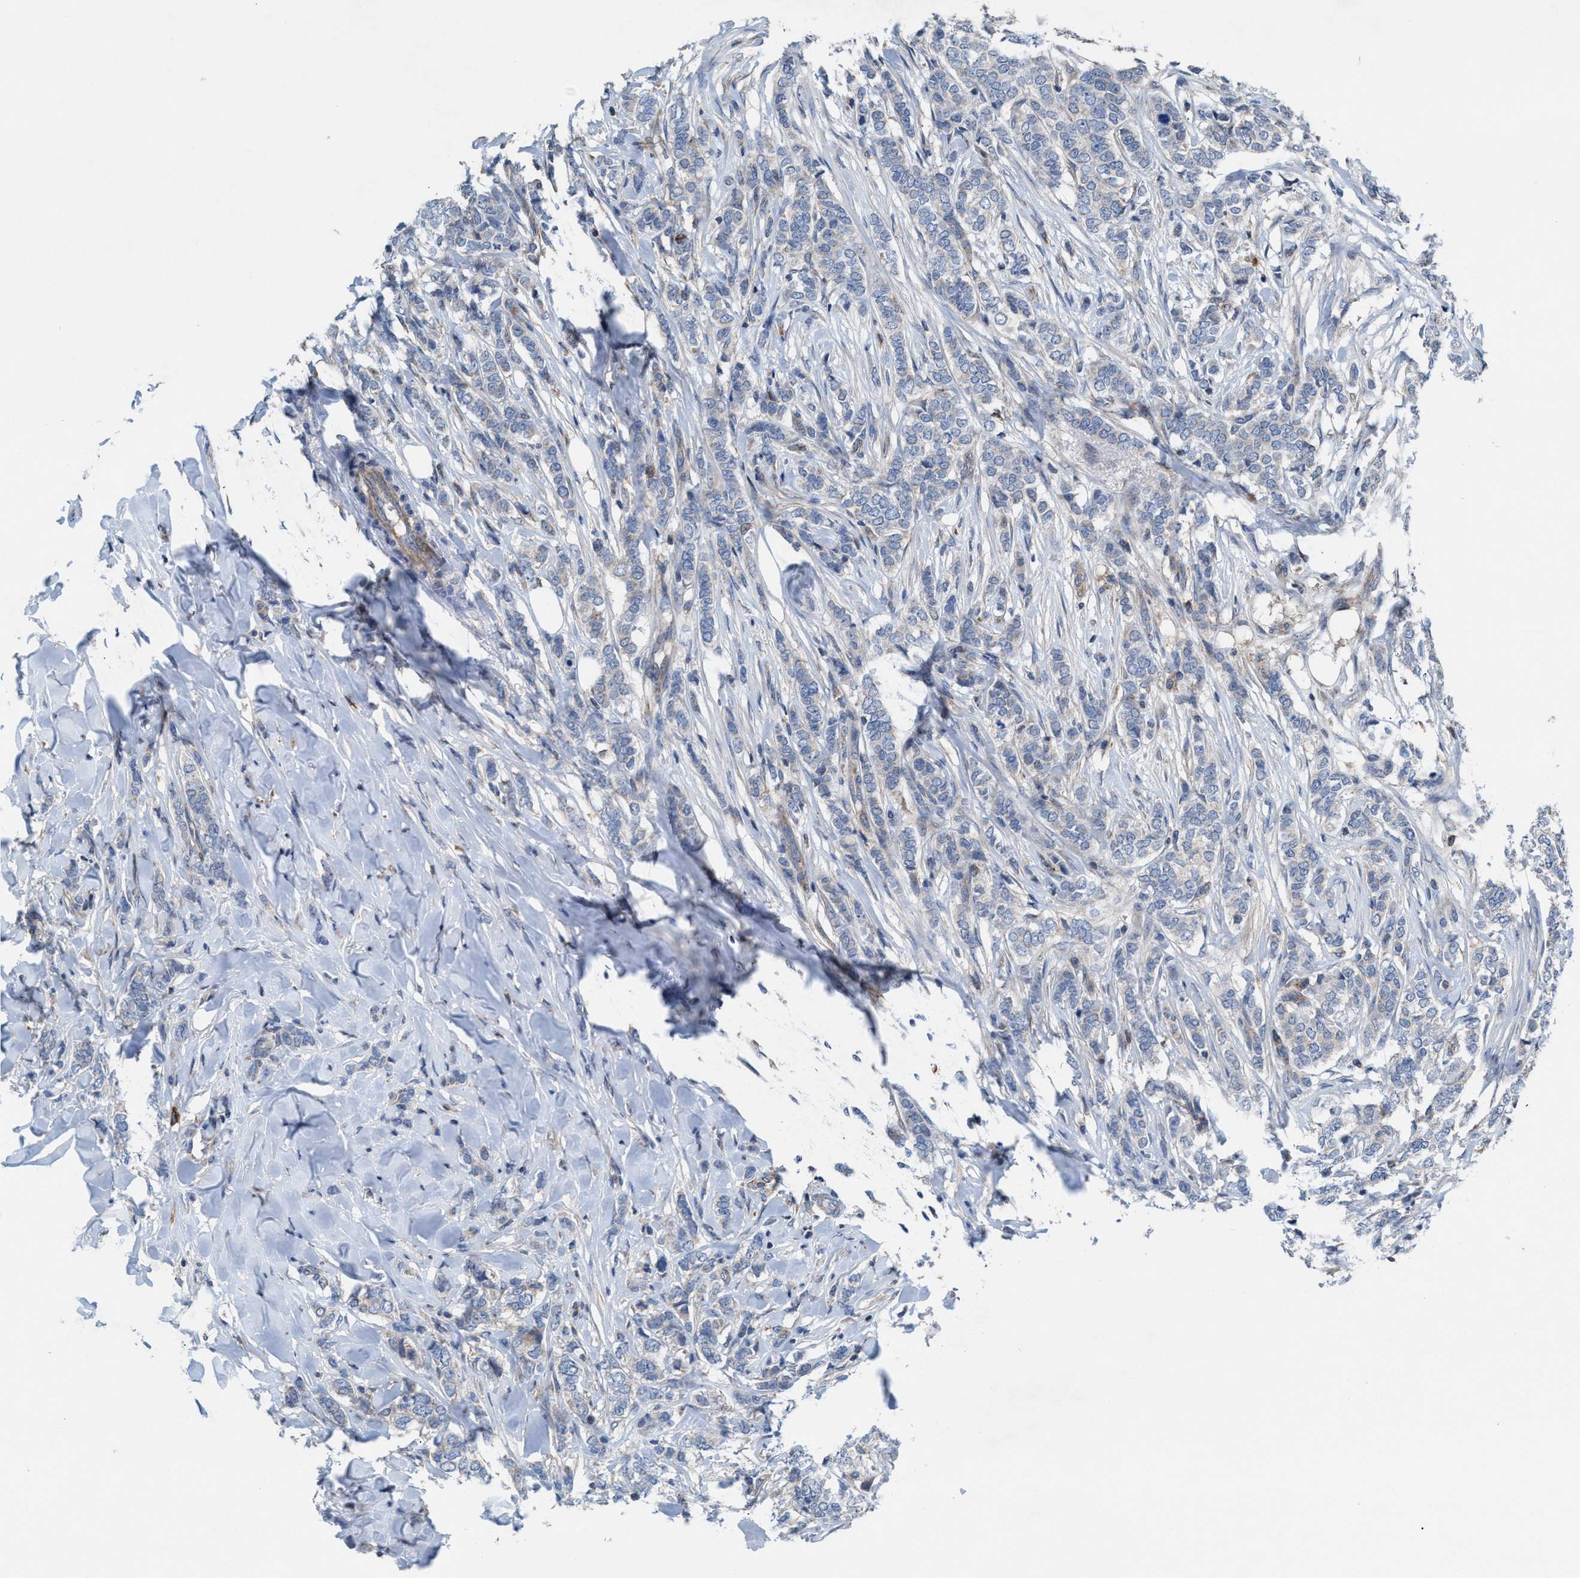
{"staining": {"intensity": "negative", "quantity": "none", "location": "none"}, "tissue": "breast cancer", "cell_type": "Tumor cells", "image_type": "cancer", "snomed": [{"axis": "morphology", "description": "Lobular carcinoma"}, {"axis": "topography", "description": "Skin"}, {"axis": "topography", "description": "Breast"}], "caption": "An immunohistochemistry (IHC) image of breast lobular carcinoma is shown. There is no staining in tumor cells of breast lobular carcinoma.", "gene": "MRM1", "patient": {"sex": "female", "age": 46}}